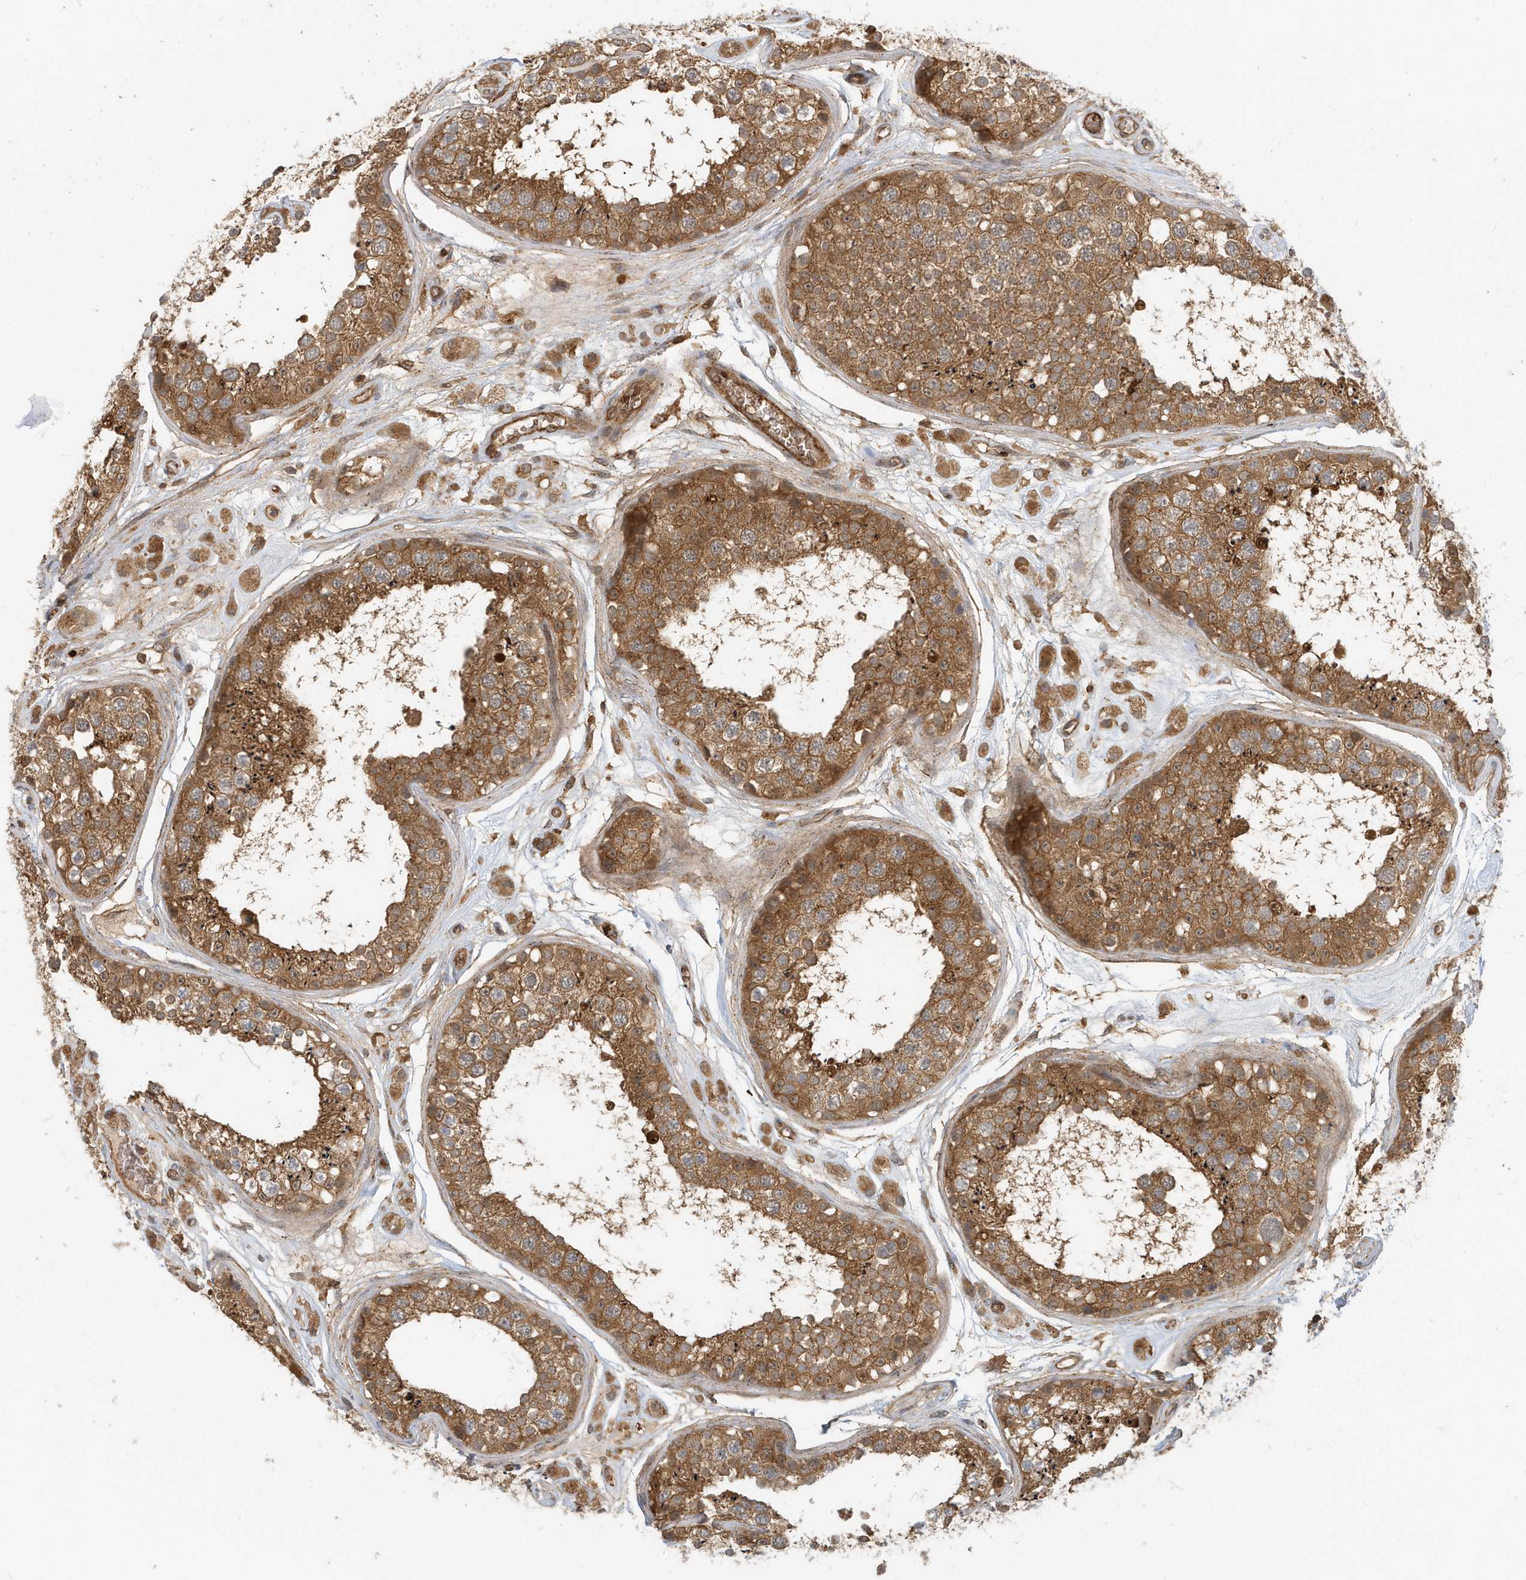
{"staining": {"intensity": "moderate", "quantity": ">75%", "location": "cytoplasmic/membranous"}, "tissue": "testis", "cell_type": "Cells in seminiferous ducts", "image_type": "normal", "snomed": [{"axis": "morphology", "description": "Normal tissue, NOS"}, {"axis": "topography", "description": "Testis"}], "caption": "This photomicrograph displays unremarkable testis stained with immunohistochemistry (IHC) to label a protein in brown. The cytoplasmic/membranous of cells in seminiferous ducts show moderate positivity for the protein. Nuclei are counter-stained blue.", "gene": "FYCO1", "patient": {"sex": "male", "age": 25}}